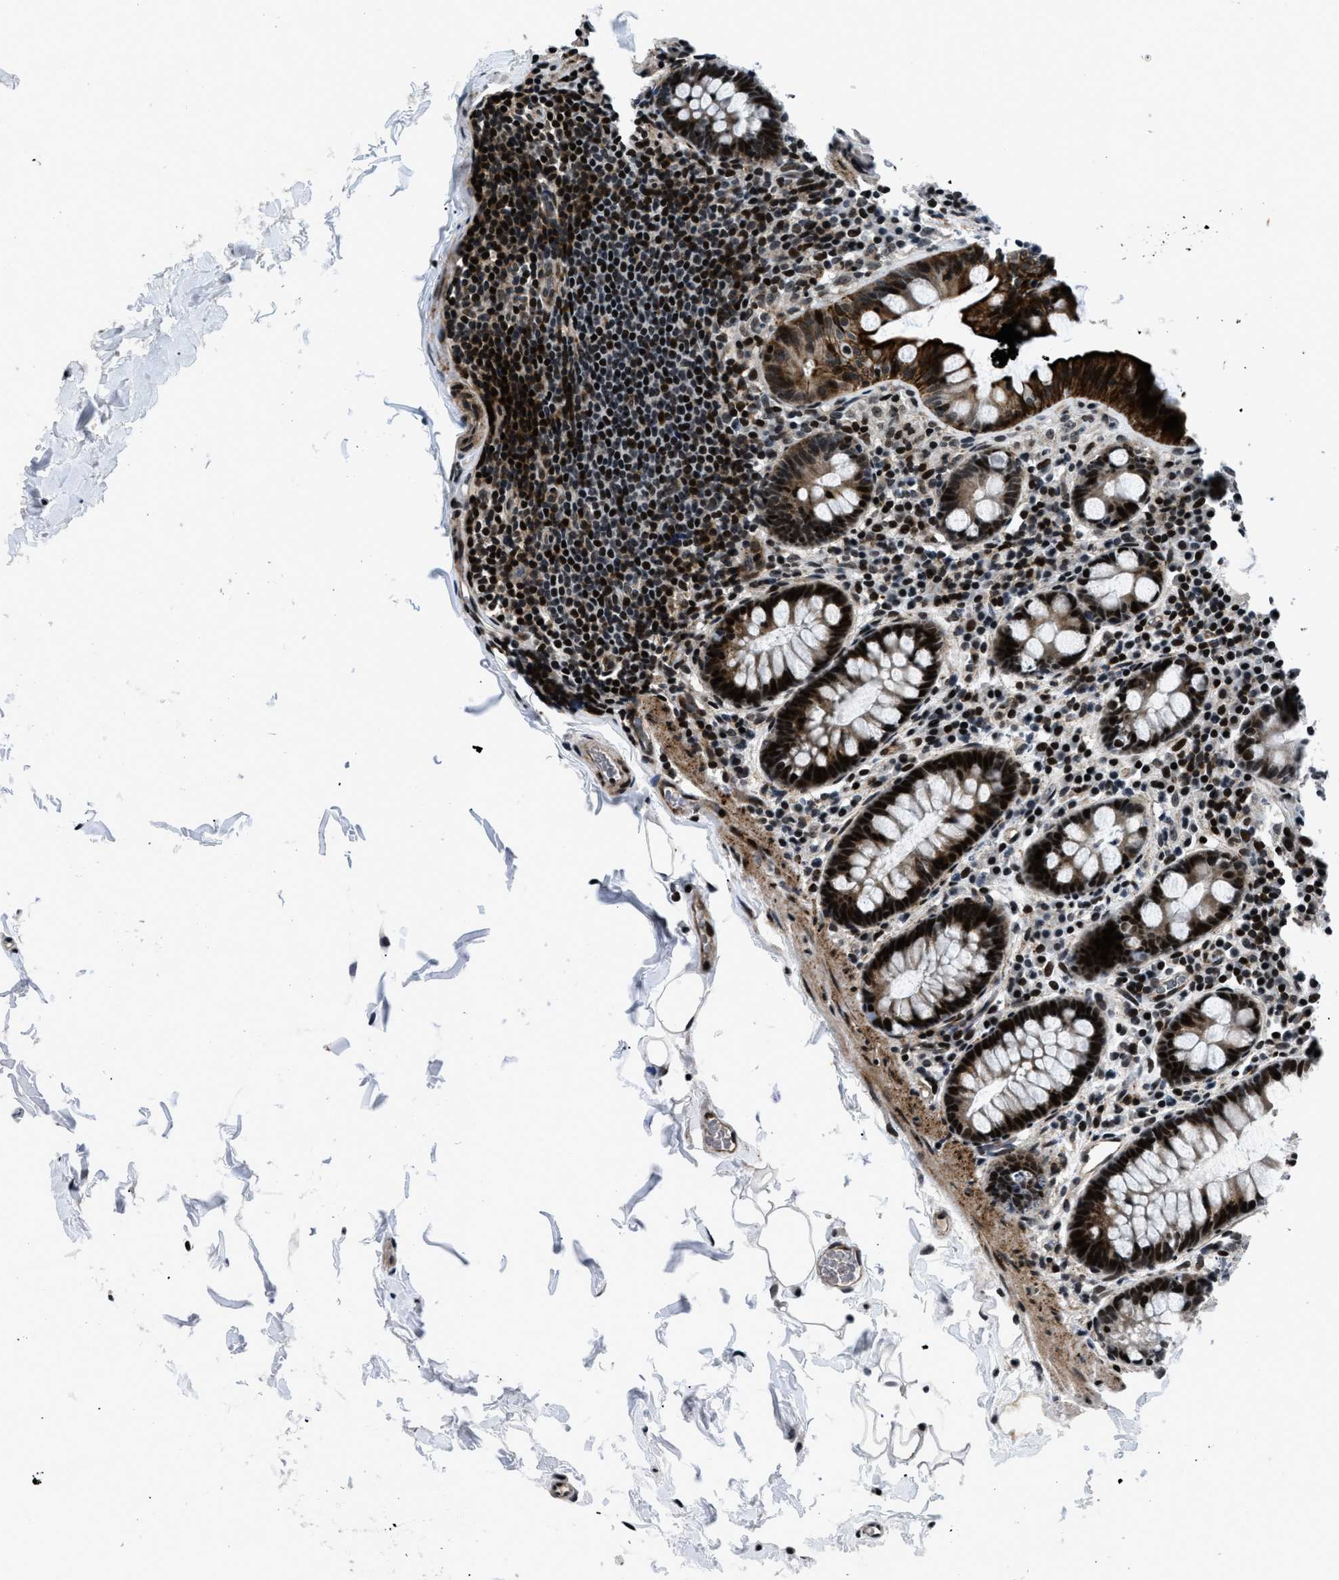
{"staining": {"intensity": "strong", "quantity": ">75%", "location": "nuclear"}, "tissue": "colon", "cell_type": "Endothelial cells", "image_type": "normal", "snomed": [{"axis": "morphology", "description": "Normal tissue, NOS"}, {"axis": "topography", "description": "Colon"}], "caption": "A high amount of strong nuclear expression is appreciated in about >75% of endothelial cells in normal colon. The protein of interest is shown in brown color, while the nuclei are stained blue.", "gene": "SMARCB1", "patient": {"sex": "female", "age": 80}}